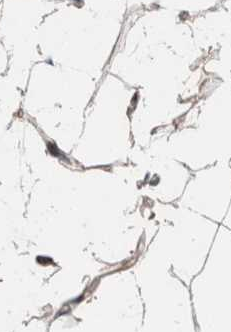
{"staining": {"intensity": "moderate", "quantity": ">75%", "location": "cytoplasmic/membranous"}, "tissue": "breast", "cell_type": "Adipocytes", "image_type": "normal", "snomed": [{"axis": "morphology", "description": "Normal tissue, NOS"}, {"axis": "topography", "description": "Breast"}], "caption": "Moderate cytoplasmic/membranous expression is seen in about >75% of adipocytes in benign breast.", "gene": "HROB", "patient": {"sex": "female", "age": 23}}